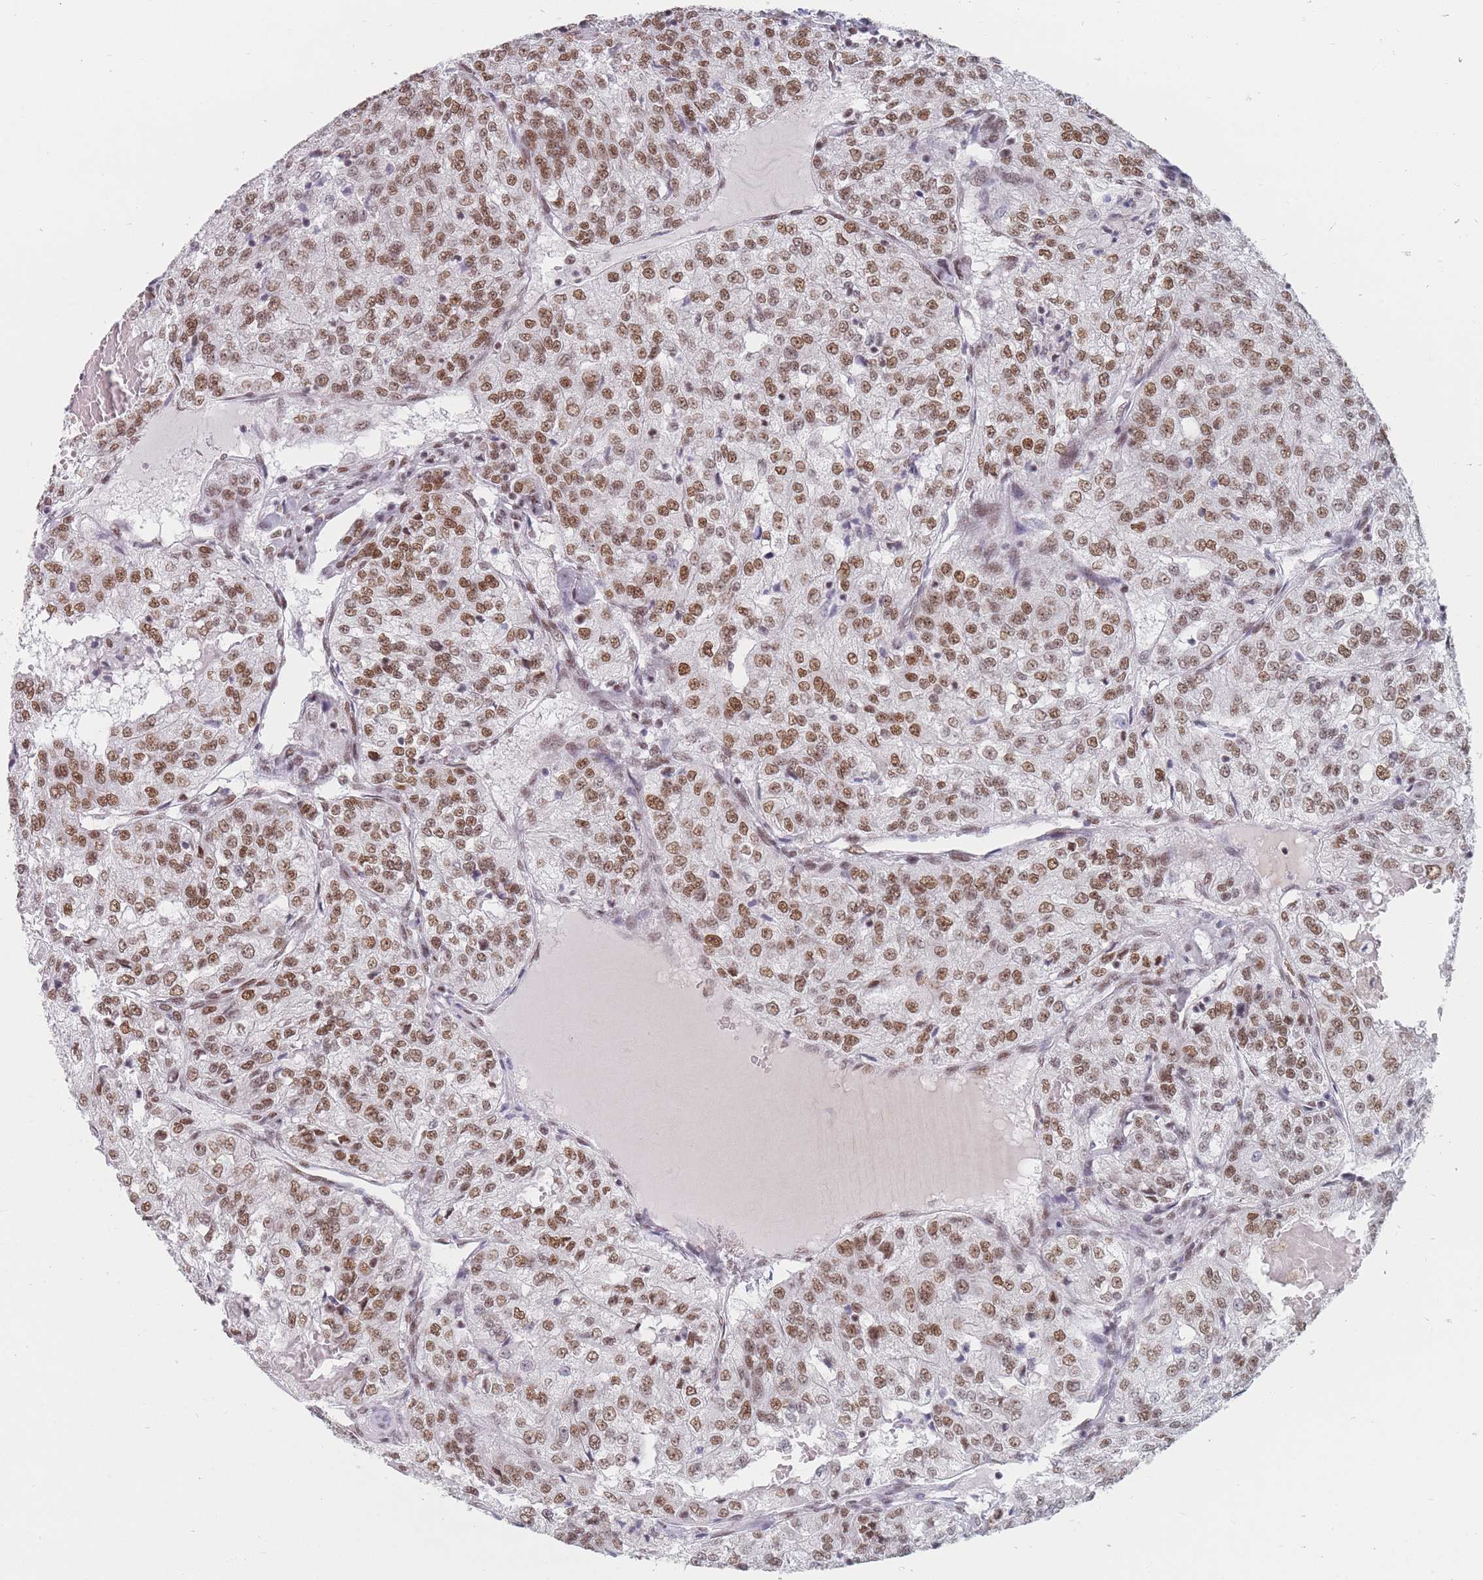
{"staining": {"intensity": "moderate", "quantity": ">75%", "location": "nuclear"}, "tissue": "renal cancer", "cell_type": "Tumor cells", "image_type": "cancer", "snomed": [{"axis": "morphology", "description": "Adenocarcinoma, NOS"}, {"axis": "topography", "description": "Kidney"}], "caption": "Moderate nuclear positivity for a protein is present in about >75% of tumor cells of renal adenocarcinoma using immunohistochemistry (IHC).", "gene": "SAFB2", "patient": {"sex": "female", "age": 63}}